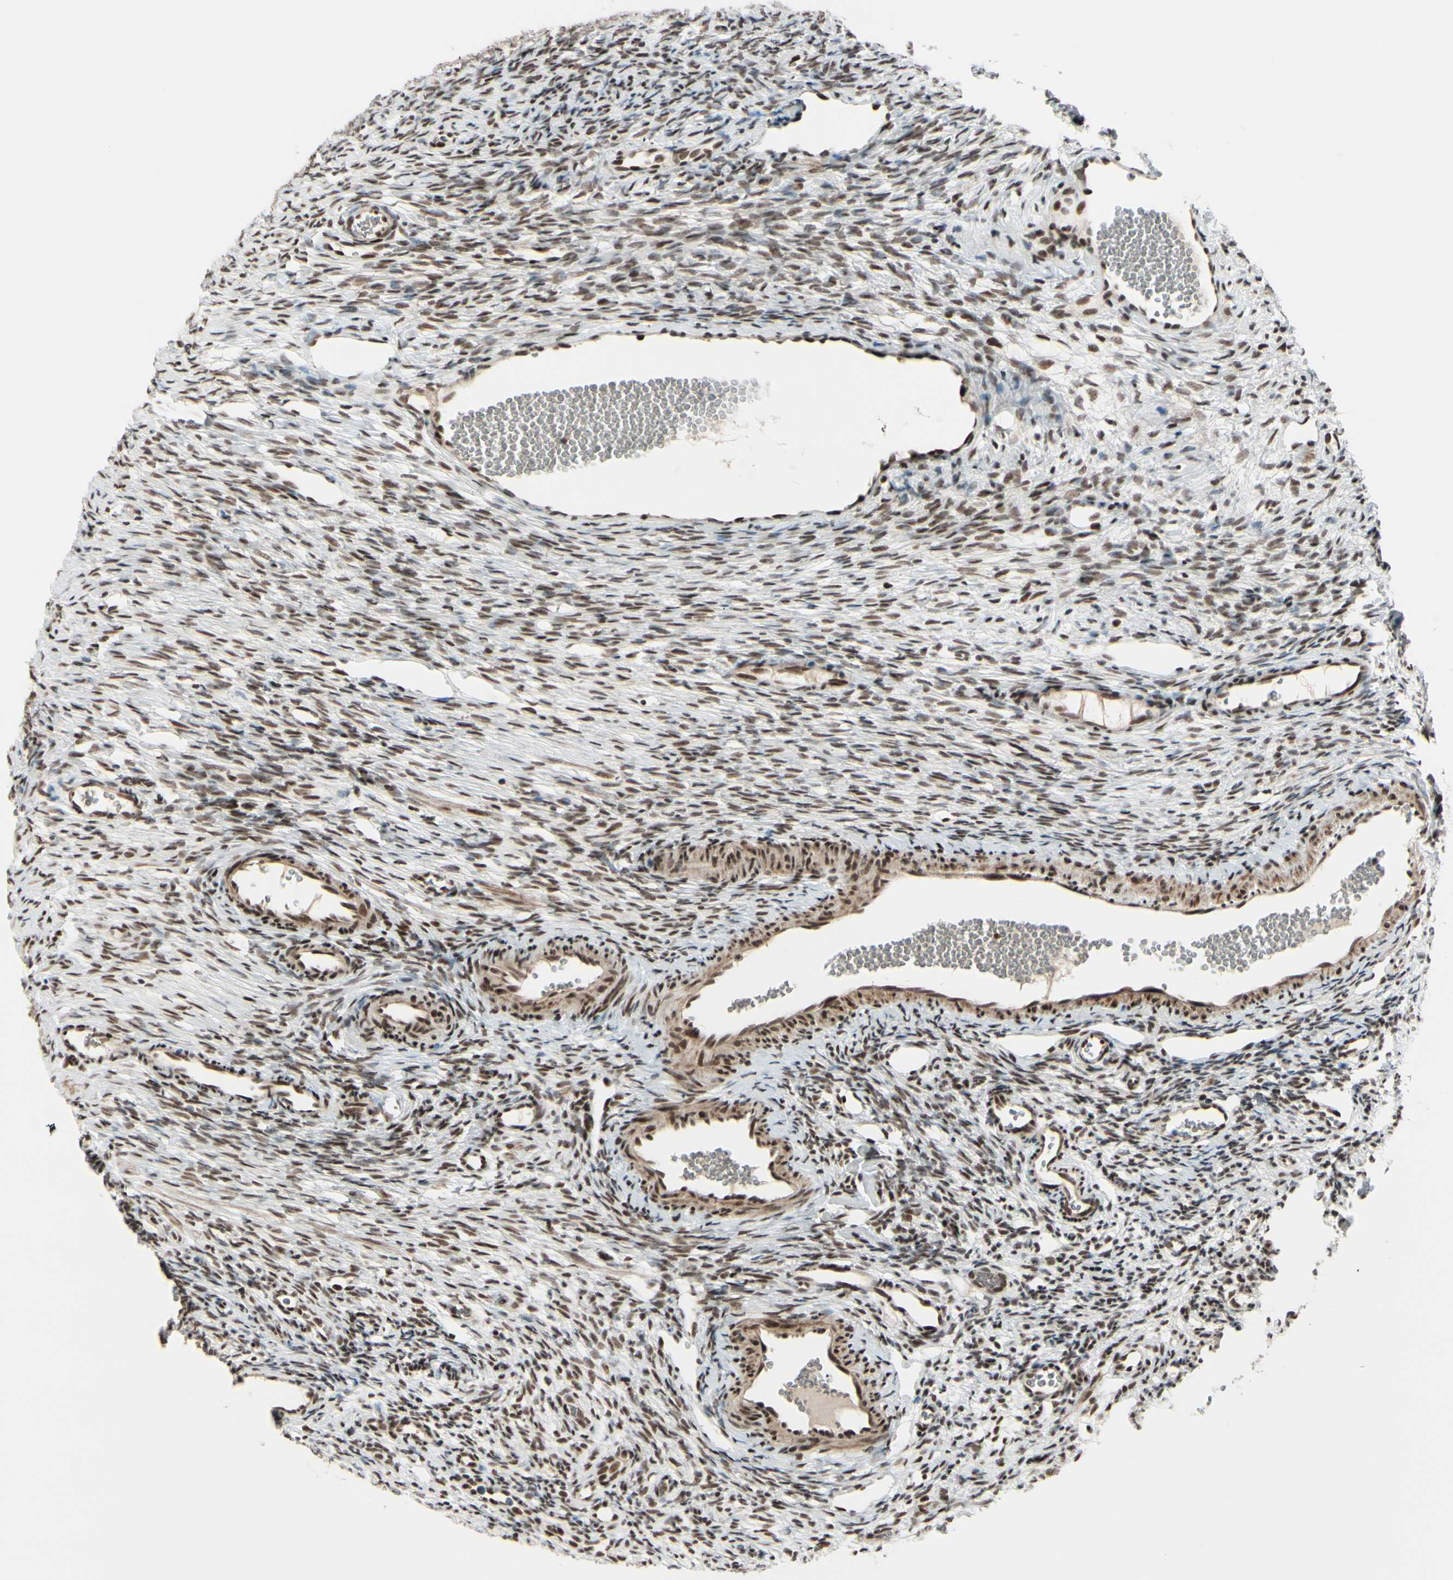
{"staining": {"intensity": "moderate", "quantity": ">75%", "location": "nuclear"}, "tissue": "ovary", "cell_type": "Ovarian stroma cells", "image_type": "normal", "snomed": [{"axis": "morphology", "description": "Normal tissue, NOS"}, {"axis": "topography", "description": "Ovary"}], "caption": "Ovary stained with a brown dye displays moderate nuclear positive positivity in approximately >75% of ovarian stroma cells.", "gene": "CHAMP1", "patient": {"sex": "female", "age": 35}}